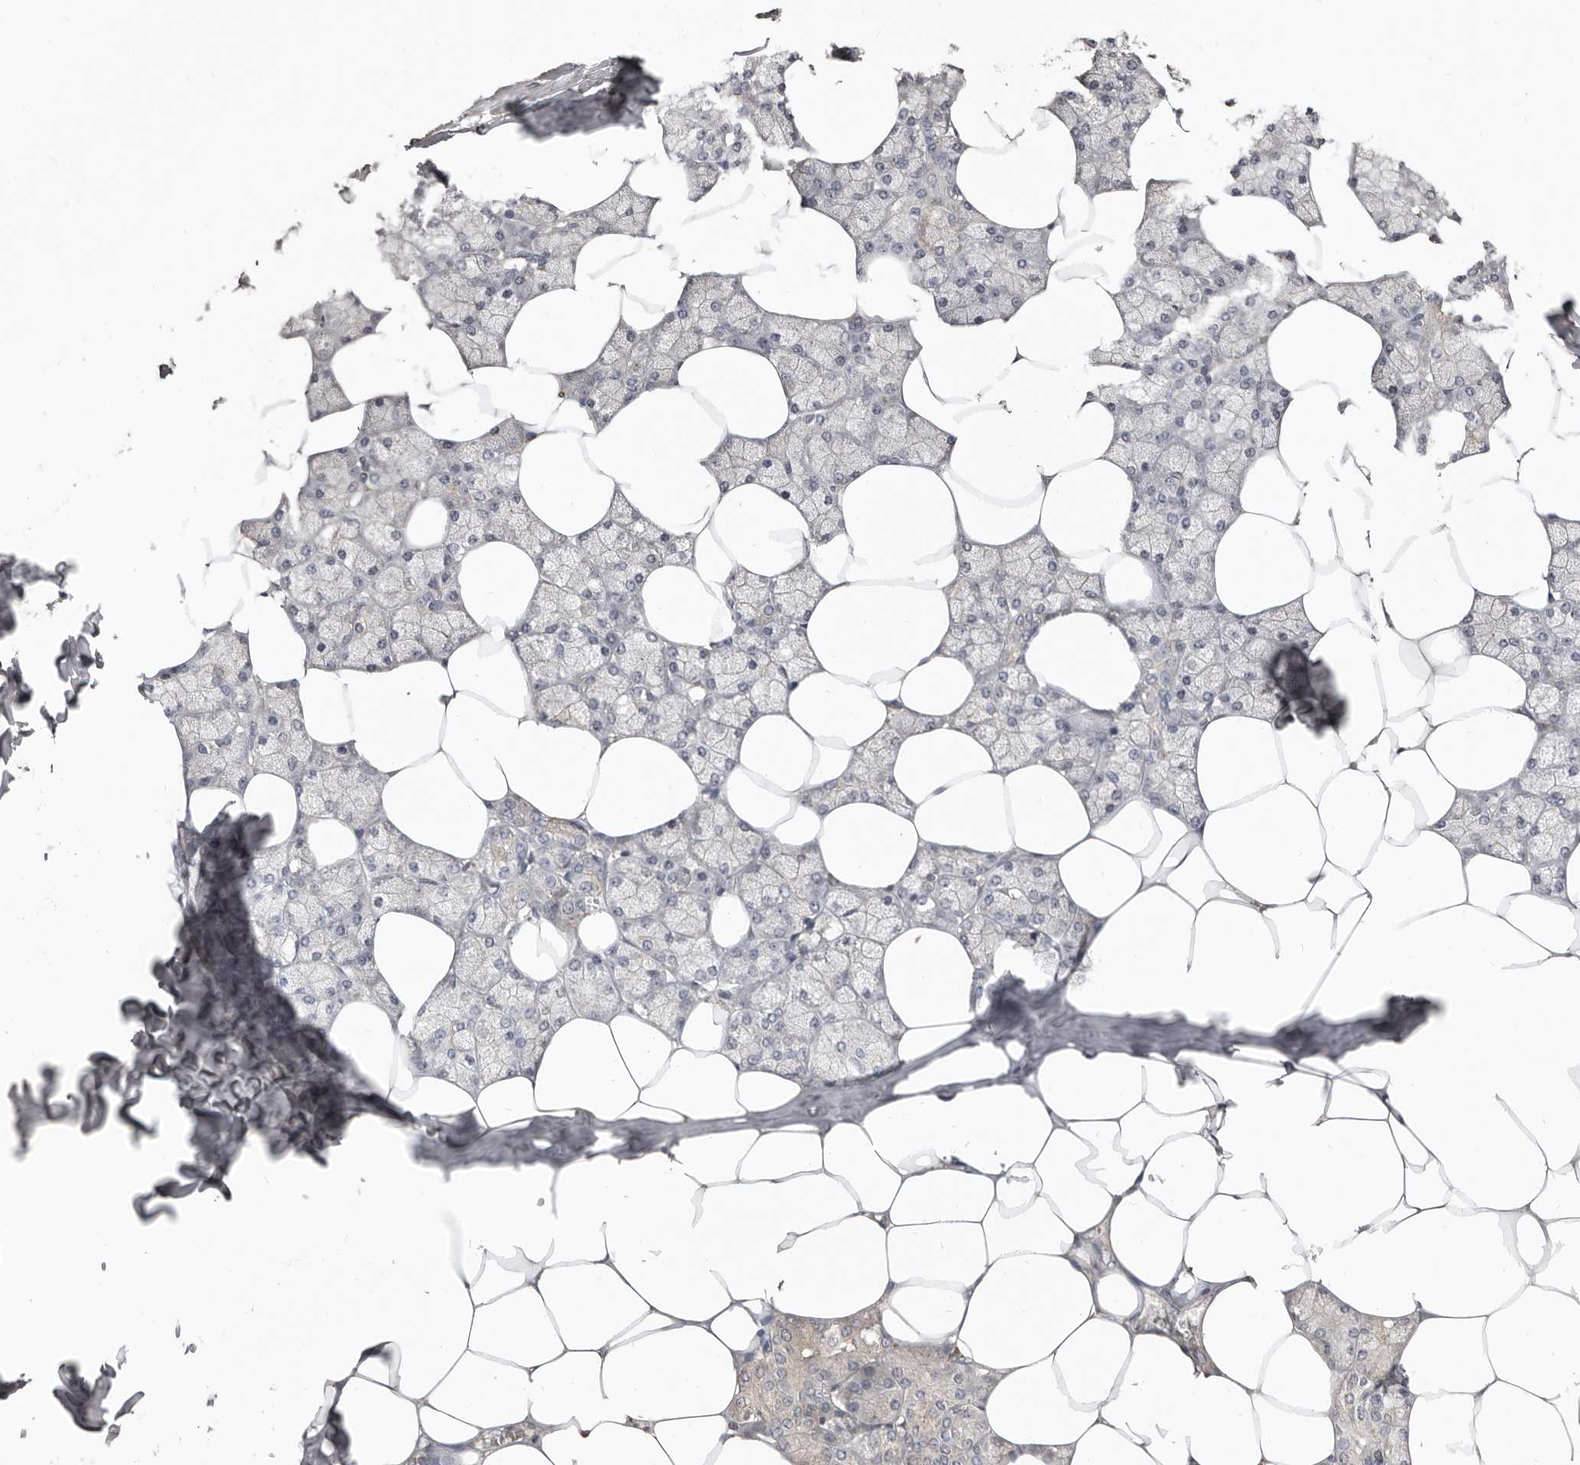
{"staining": {"intensity": "weak", "quantity": "<25%", "location": "cytoplasmic/membranous"}, "tissue": "salivary gland", "cell_type": "Glandular cells", "image_type": "normal", "snomed": [{"axis": "morphology", "description": "Normal tissue, NOS"}, {"axis": "topography", "description": "Salivary gland"}], "caption": "This photomicrograph is of unremarkable salivary gland stained with immunohistochemistry (IHC) to label a protein in brown with the nuclei are counter-stained blue. There is no staining in glandular cells. (Immunohistochemistry (ihc), brightfield microscopy, high magnification).", "gene": "SLC39A2", "patient": {"sex": "male", "age": 62}}